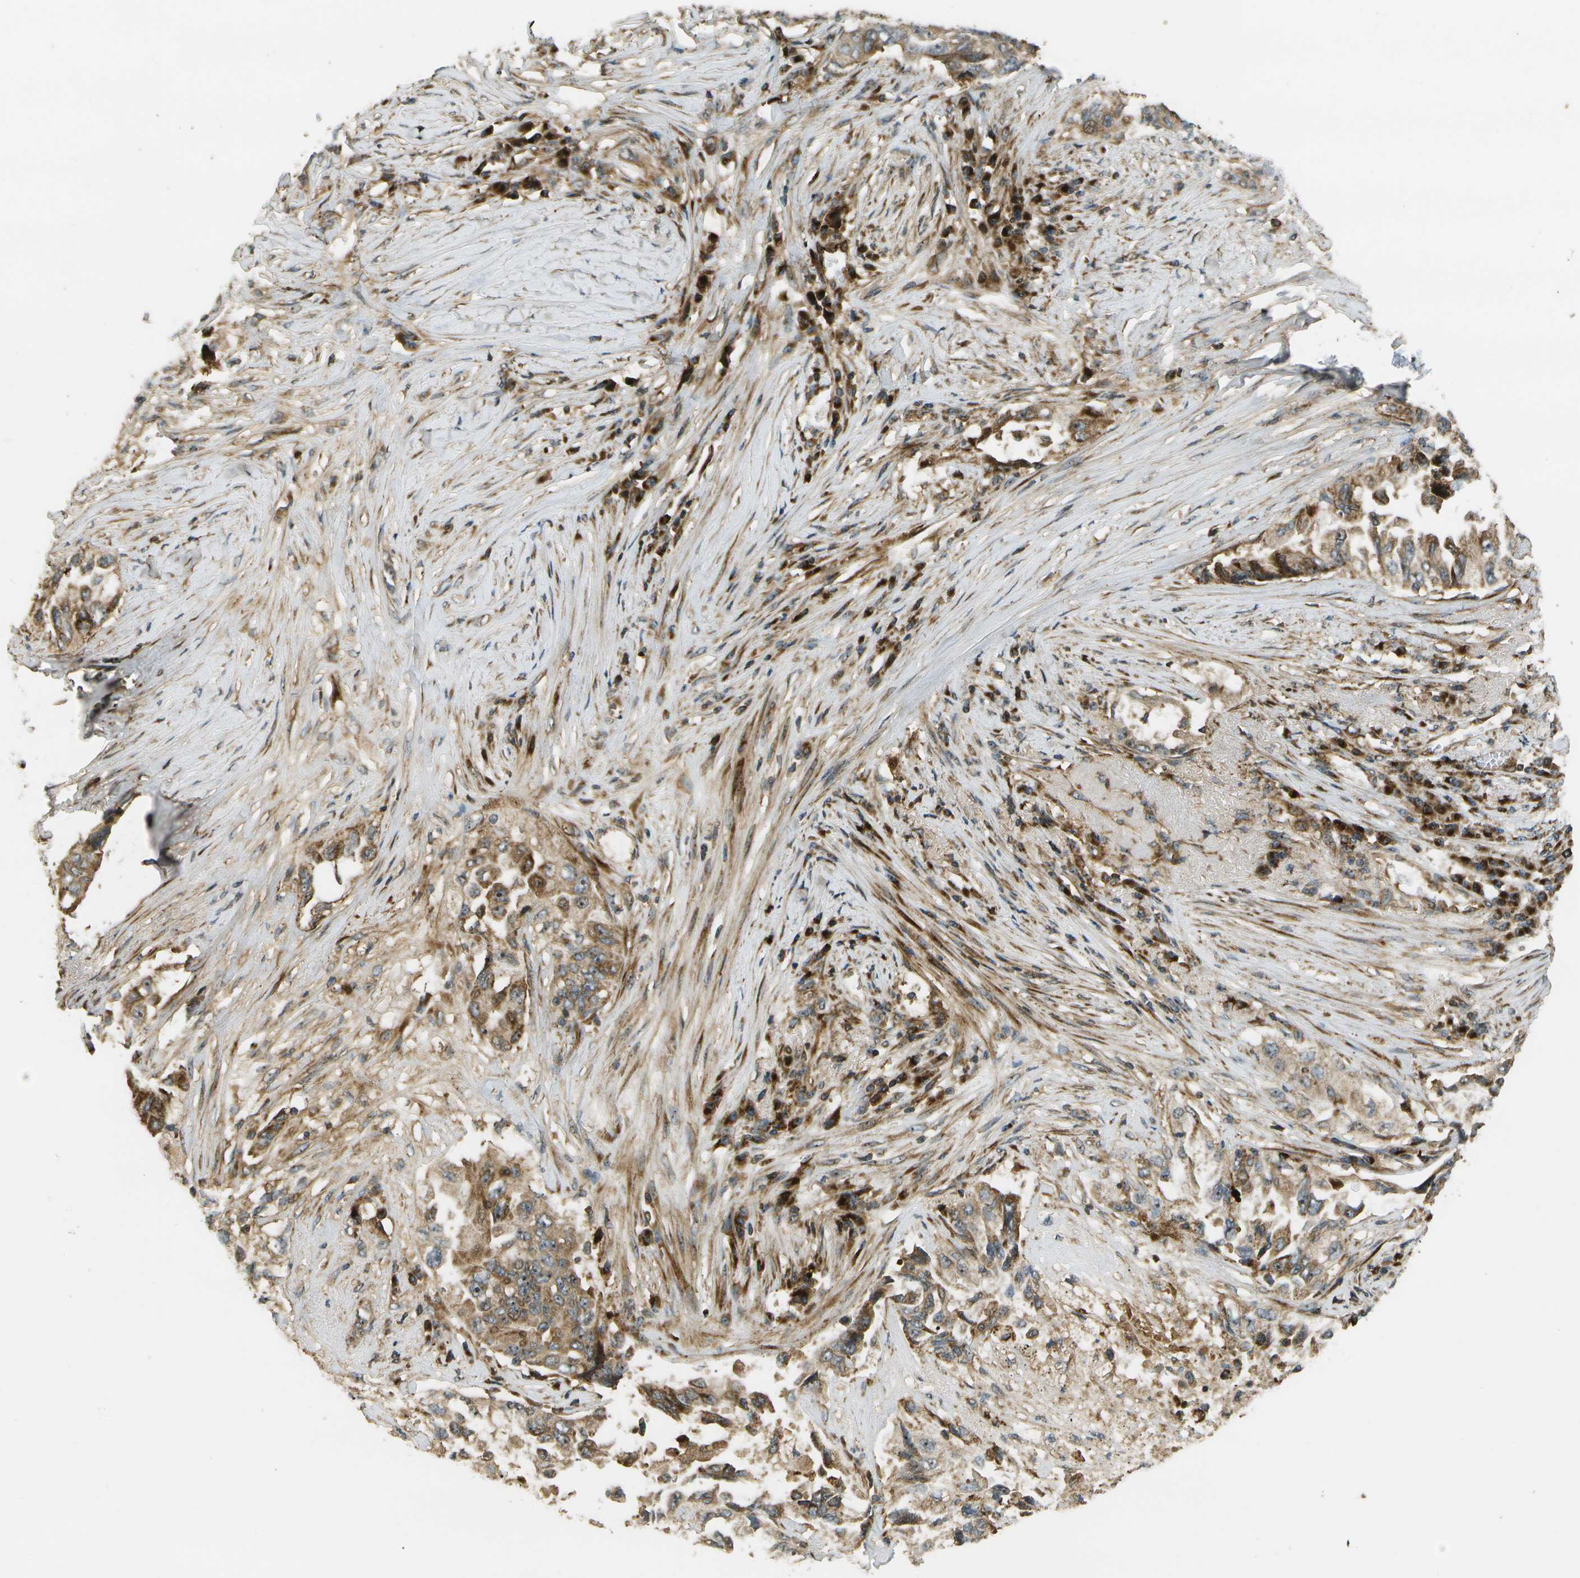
{"staining": {"intensity": "moderate", "quantity": ">75%", "location": "cytoplasmic/membranous,nuclear"}, "tissue": "lung cancer", "cell_type": "Tumor cells", "image_type": "cancer", "snomed": [{"axis": "morphology", "description": "Adenocarcinoma, NOS"}, {"axis": "topography", "description": "Lung"}], "caption": "This is an image of immunohistochemistry (IHC) staining of adenocarcinoma (lung), which shows moderate staining in the cytoplasmic/membranous and nuclear of tumor cells.", "gene": "LRP12", "patient": {"sex": "female", "age": 51}}